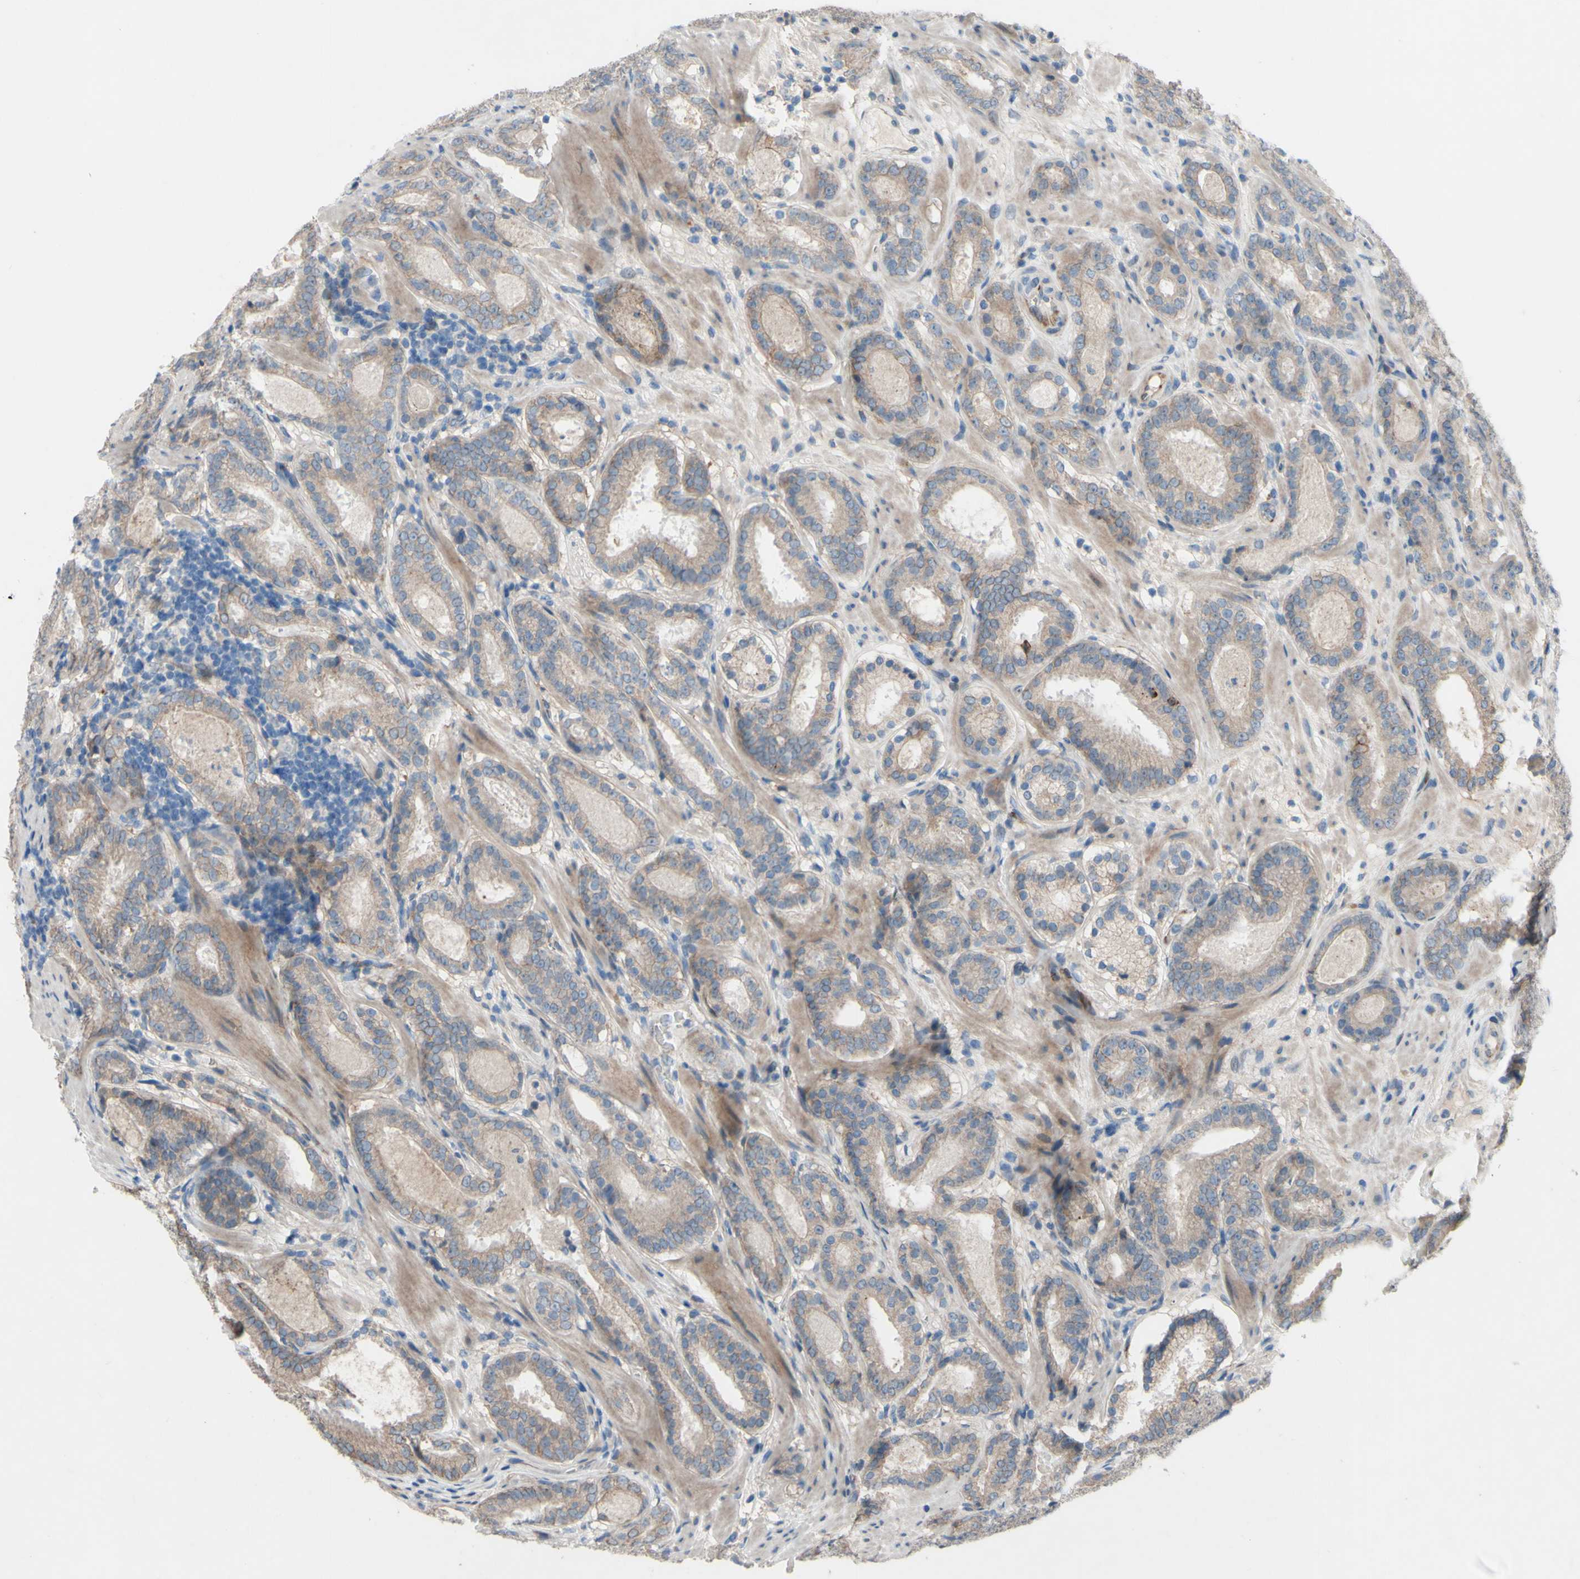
{"staining": {"intensity": "weak", "quantity": ">75%", "location": "cytoplasmic/membranous"}, "tissue": "prostate cancer", "cell_type": "Tumor cells", "image_type": "cancer", "snomed": [{"axis": "morphology", "description": "Adenocarcinoma, Low grade"}, {"axis": "topography", "description": "Prostate"}], "caption": "Immunohistochemistry (IHC) micrograph of human prostate adenocarcinoma (low-grade) stained for a protein (brown), which reveals low levels of weak cytoplasmic/membranous staining in about >75% of tumor cells.", "gene": "CDCP1", "patient": {"sex": "male", "age": 69}}